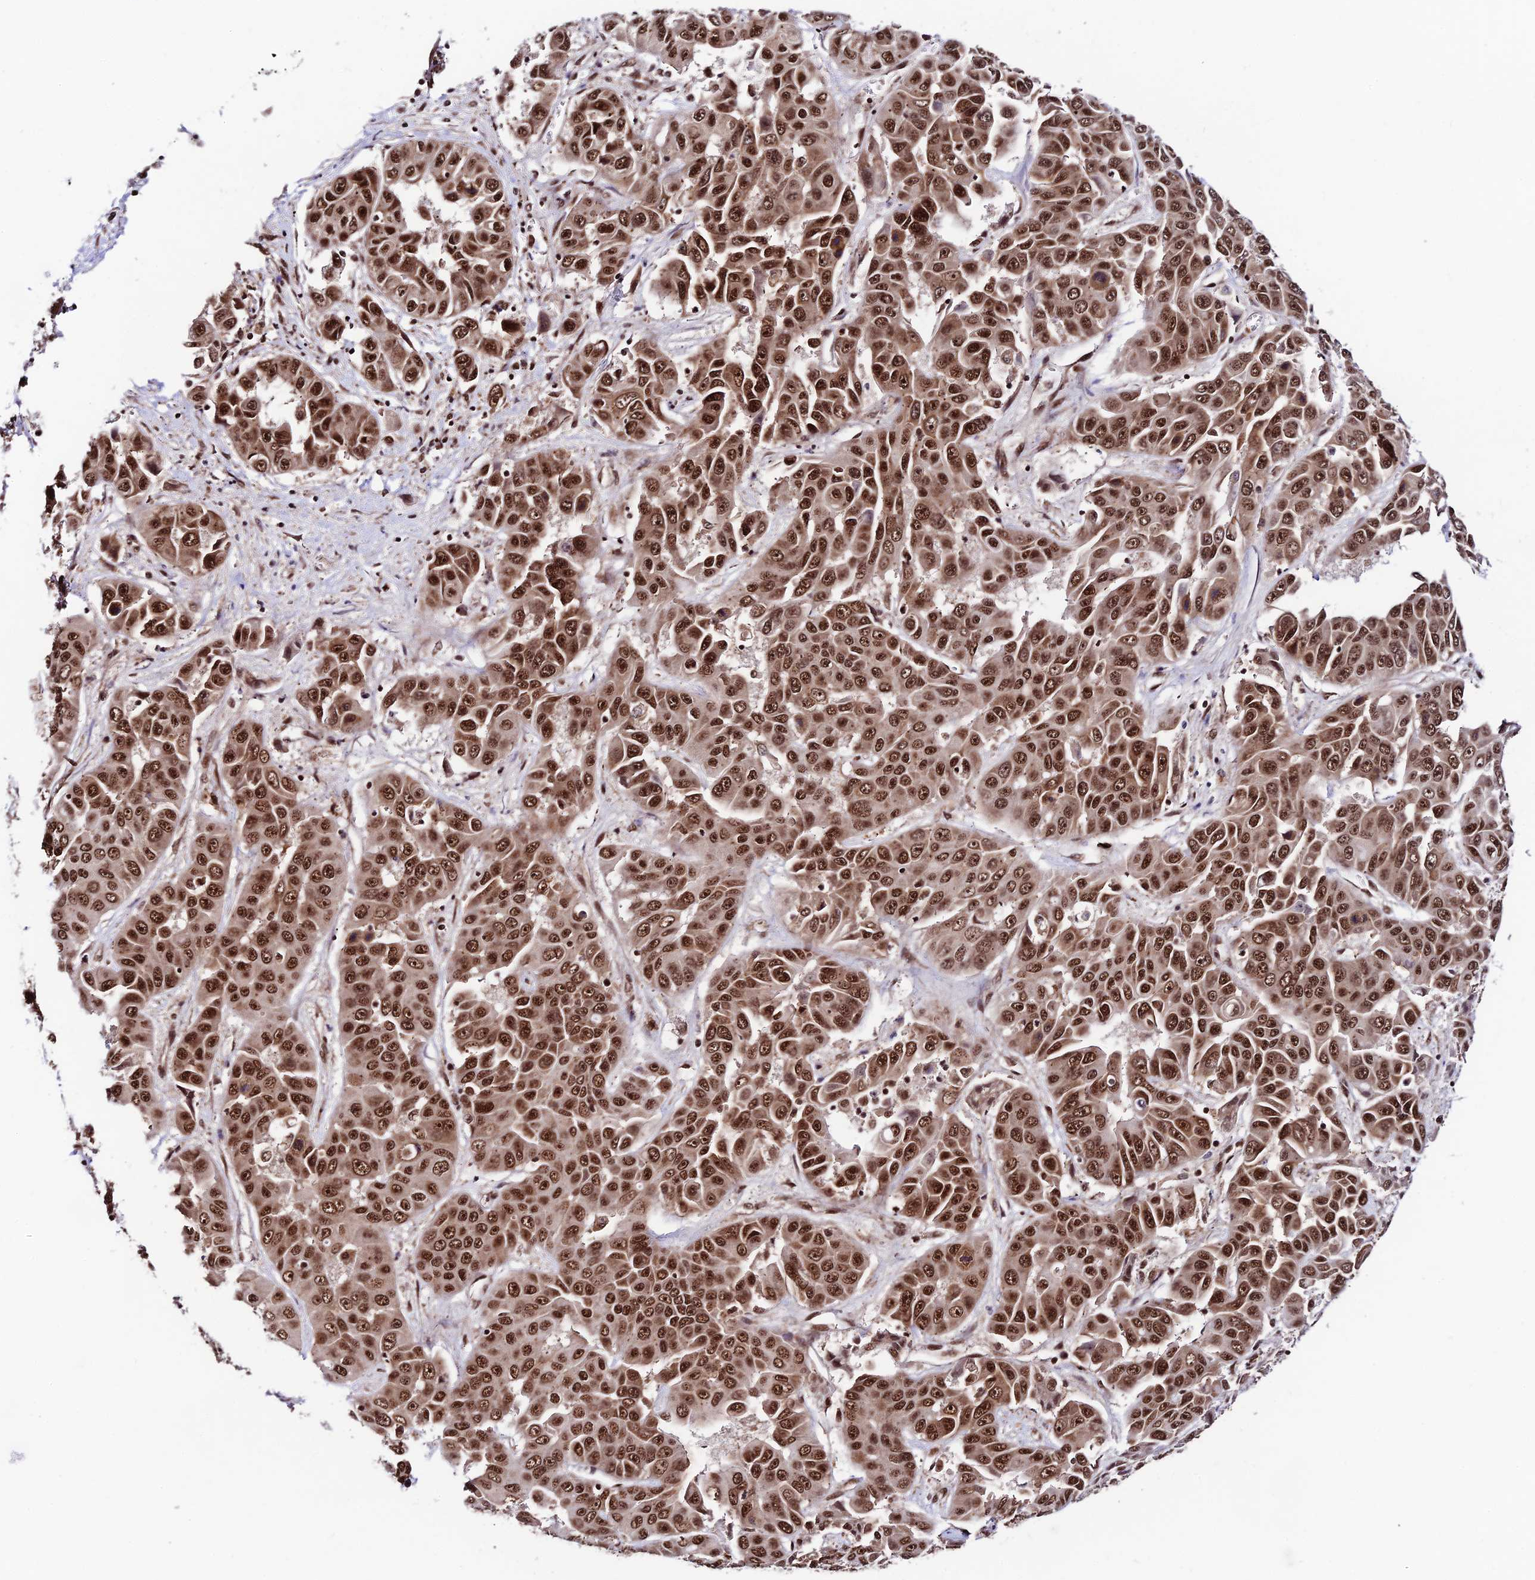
{"staining": {"intensity": "strong", "quantity": ">75%", "location": "nuclear"}, "tissue": "liver cancer", "cell_type": "Tumor cells", "image_type": "cancer", "snomed": [{"axis": "morphology", "description": "Cholangiocarcinoma"}, {"axis": "topography", "description": "Liver"}], "caption": "IHC of human liver cancer shows high levels of strong nuclear expression in approximately >75% of tumor cells.", "gene": "RBM42", "patient": {"sex": "female", "age": 52}}